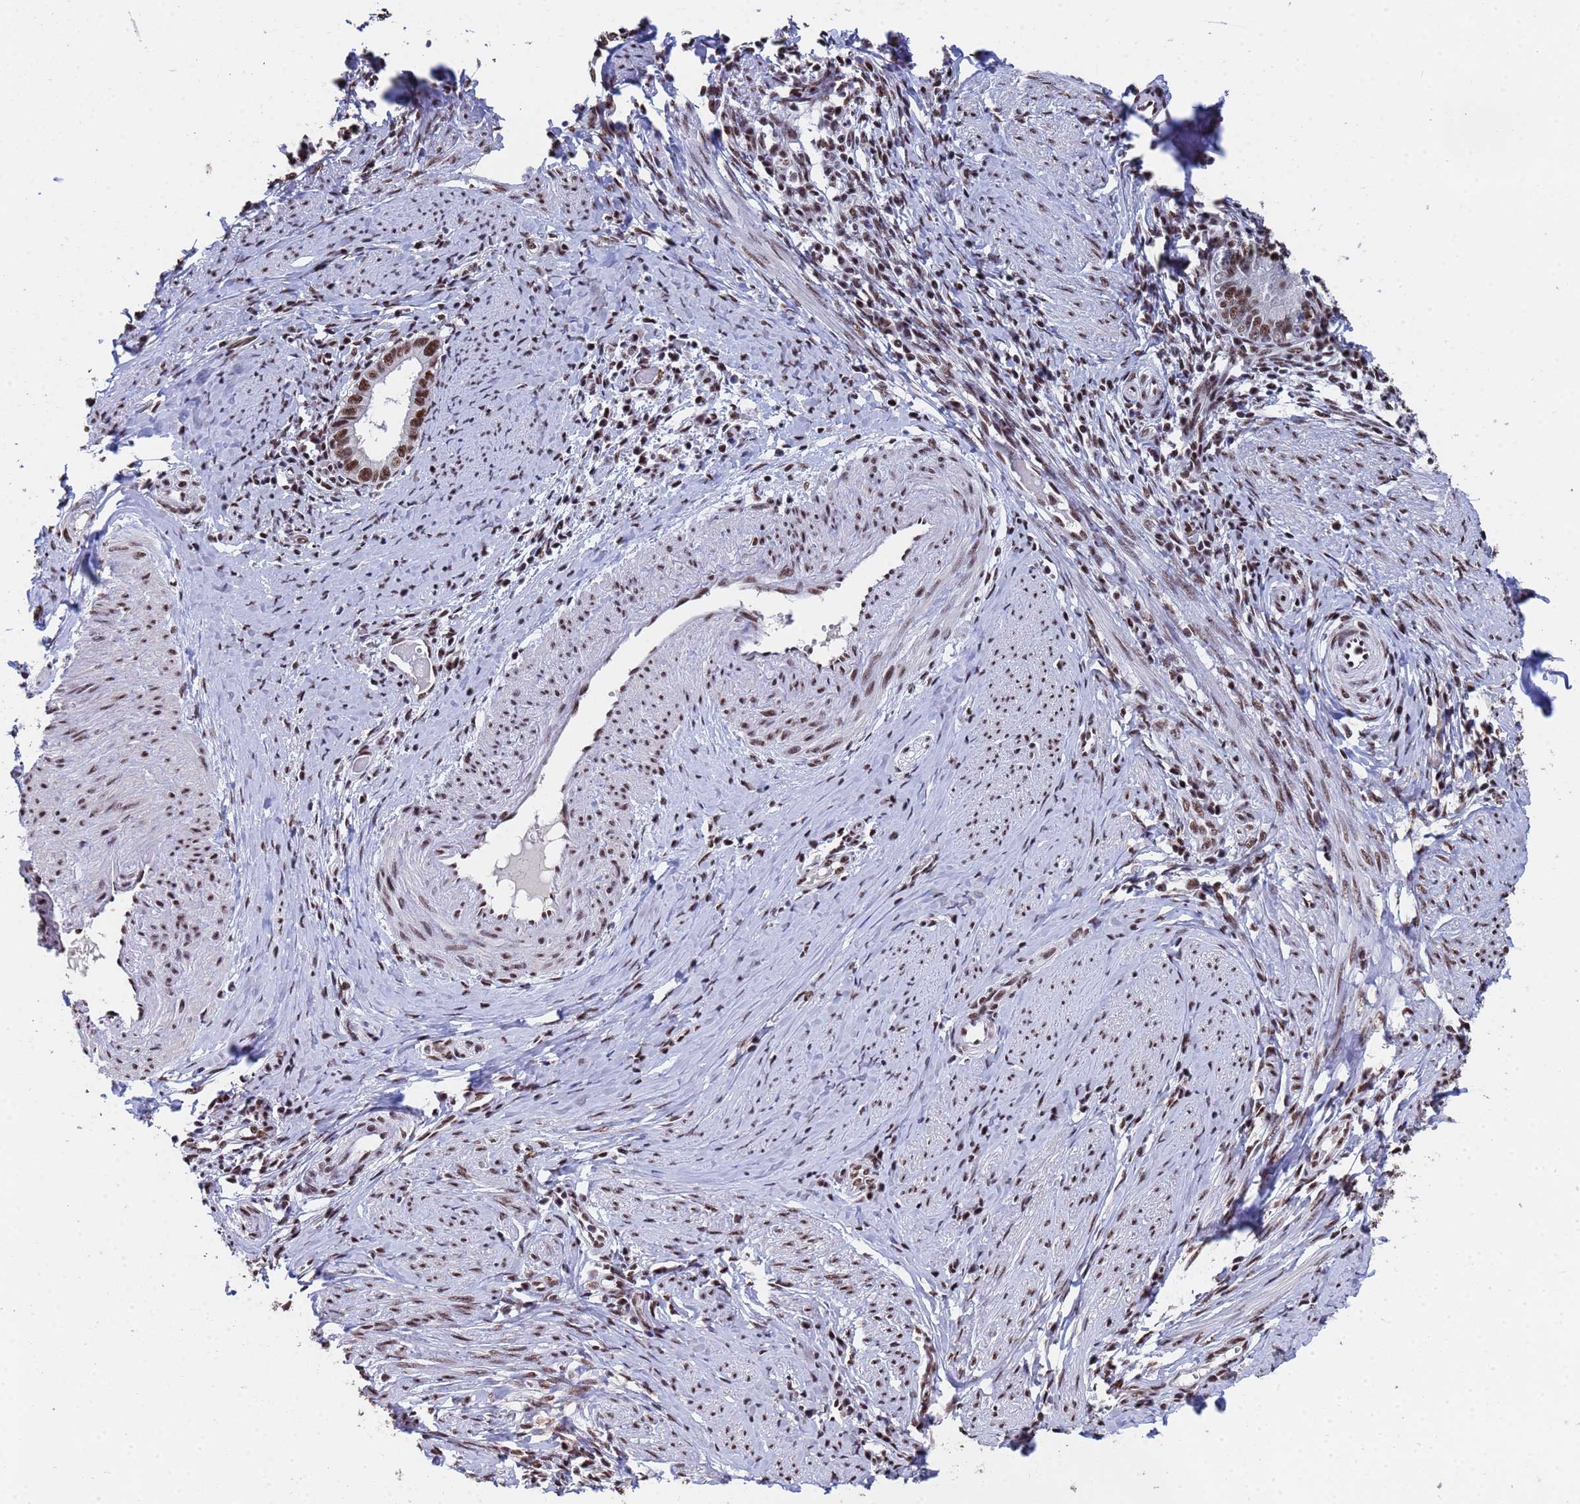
{"staining": {"intensity": "moderate", "quantity": ">75%", "location": "nuclear"}, "tissue": "cervical cancer", "cell_type": "Tumor cells", "image_type": "cancer", "snomed": [{"axis": "morphology", "description": "Adenocarcinoma, NOS"}, {"axis": "topography", "description": "Cervix"}], "caption": "Cervical cancer stained with a brown dye exhibits moderate nuclear positive positivity in about >75% of tumor cells.", "gene": "SF3B2", "patient": {"sex": "female", "age": 36}}